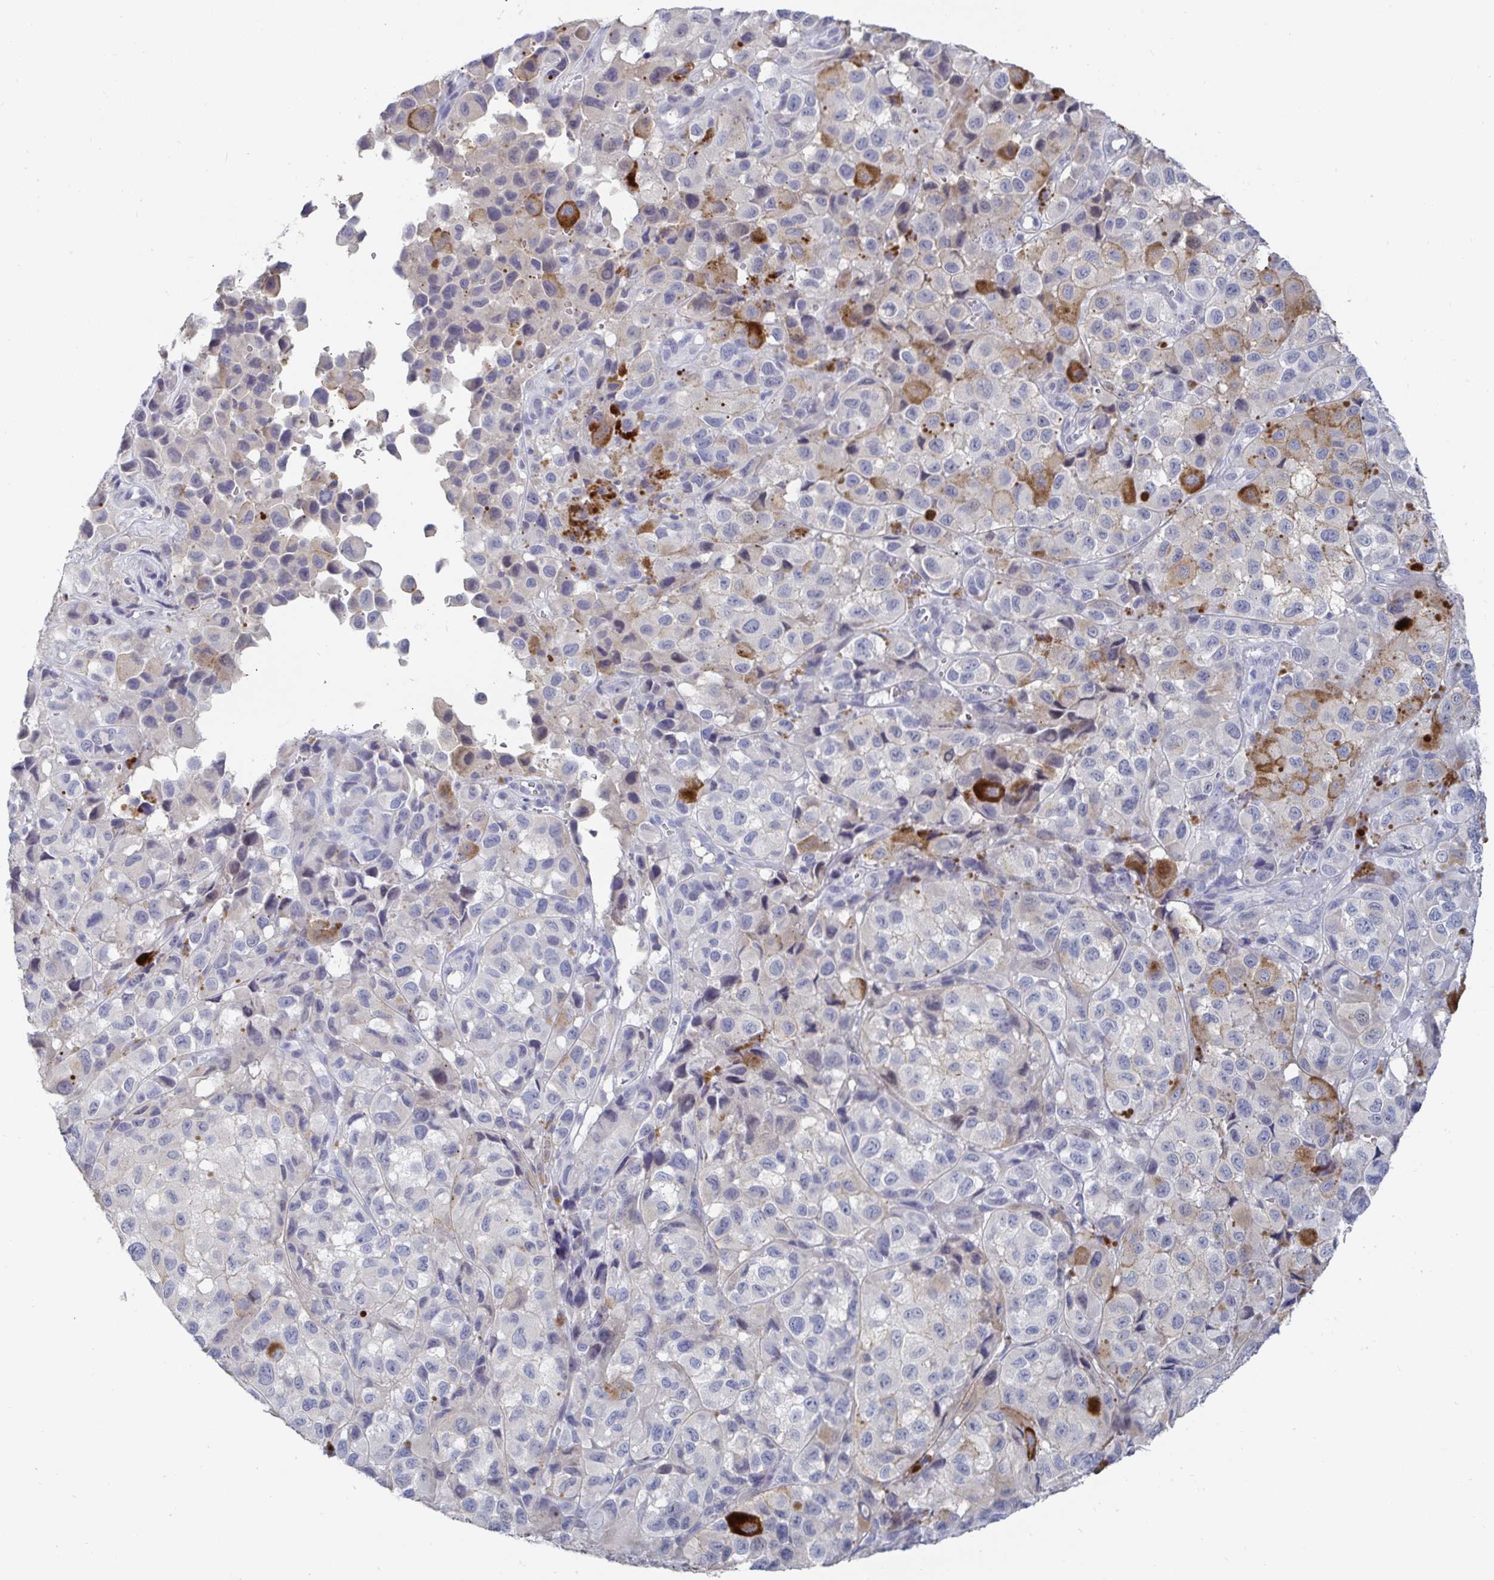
{"staining": {"intensity": "negative", "quantity": "none", "location": "none"}, "tissue": "melanoma", "cell_type": "Tumor cells", "image_type": "cancer", "snomed": [{"axis": "morphology", "description": "Malignant melanoma, NOS"}, {"axis": "topography", "description": "Skin"}], "caption": "Immunohistochemistry of melanoma reveals no positivity in tumor cells.", "gene": "ZNF430", "patient": {"sex": "male", "age": 93}}